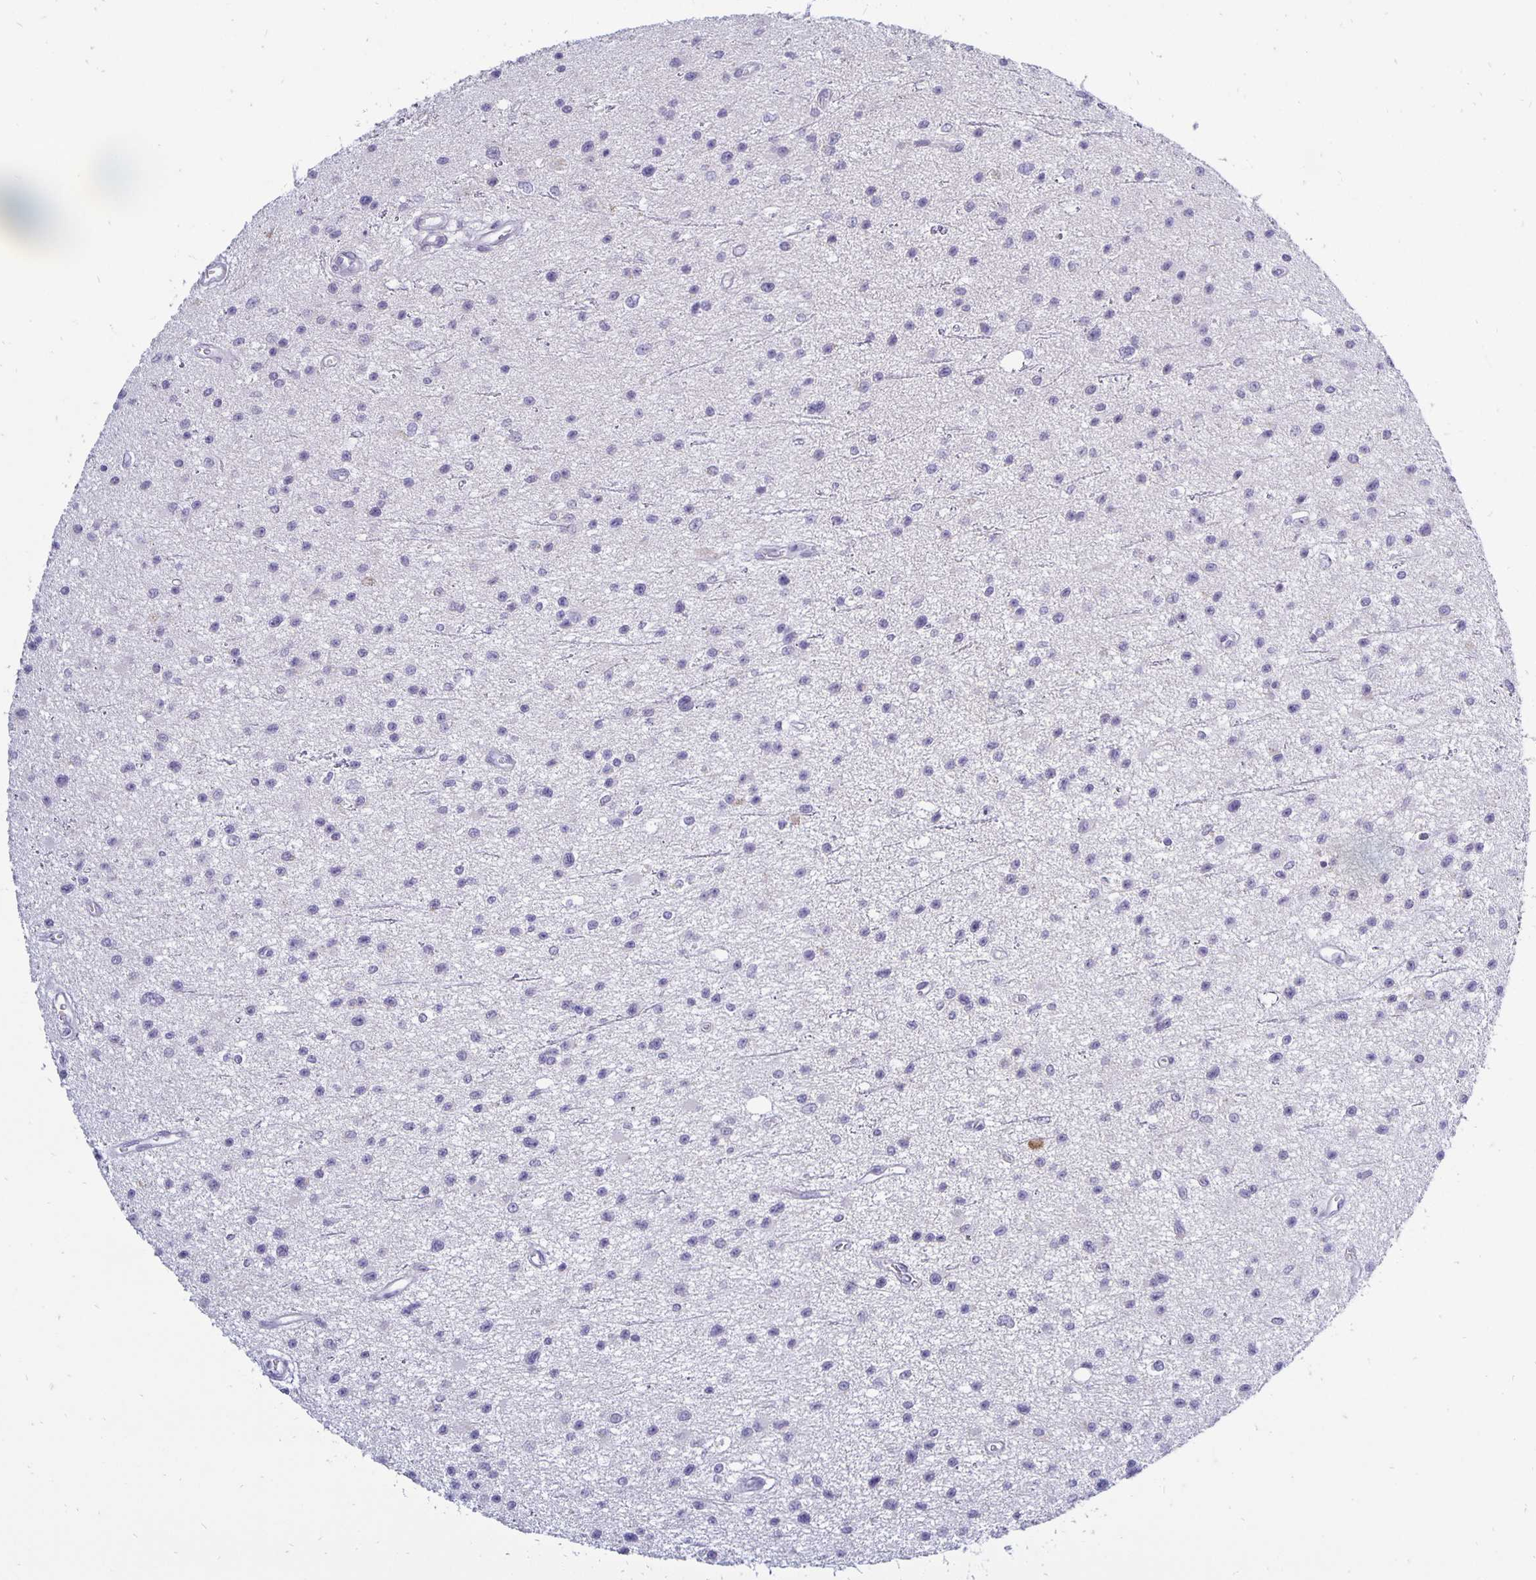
{"staining": {"intensity": "negative", "quantity": "none", "location": "none"}, "tissue": "glioma", "cell_type": "Tumor cells", "image_type": "cancer", "snomed": [{"axis": "morphology", "description": "Glioma, malignant, Low grade"}, {"axis": "topography", "description": "Brain"}], "caption": "DAB (3,3'-diaminobenzidine) immunohistochemical staining of human malignant glioma (low-grade) reveals no significant expression in tumor cells.", "gene": "ERBB2", "patient": {"sex": "male", "age": 43}}